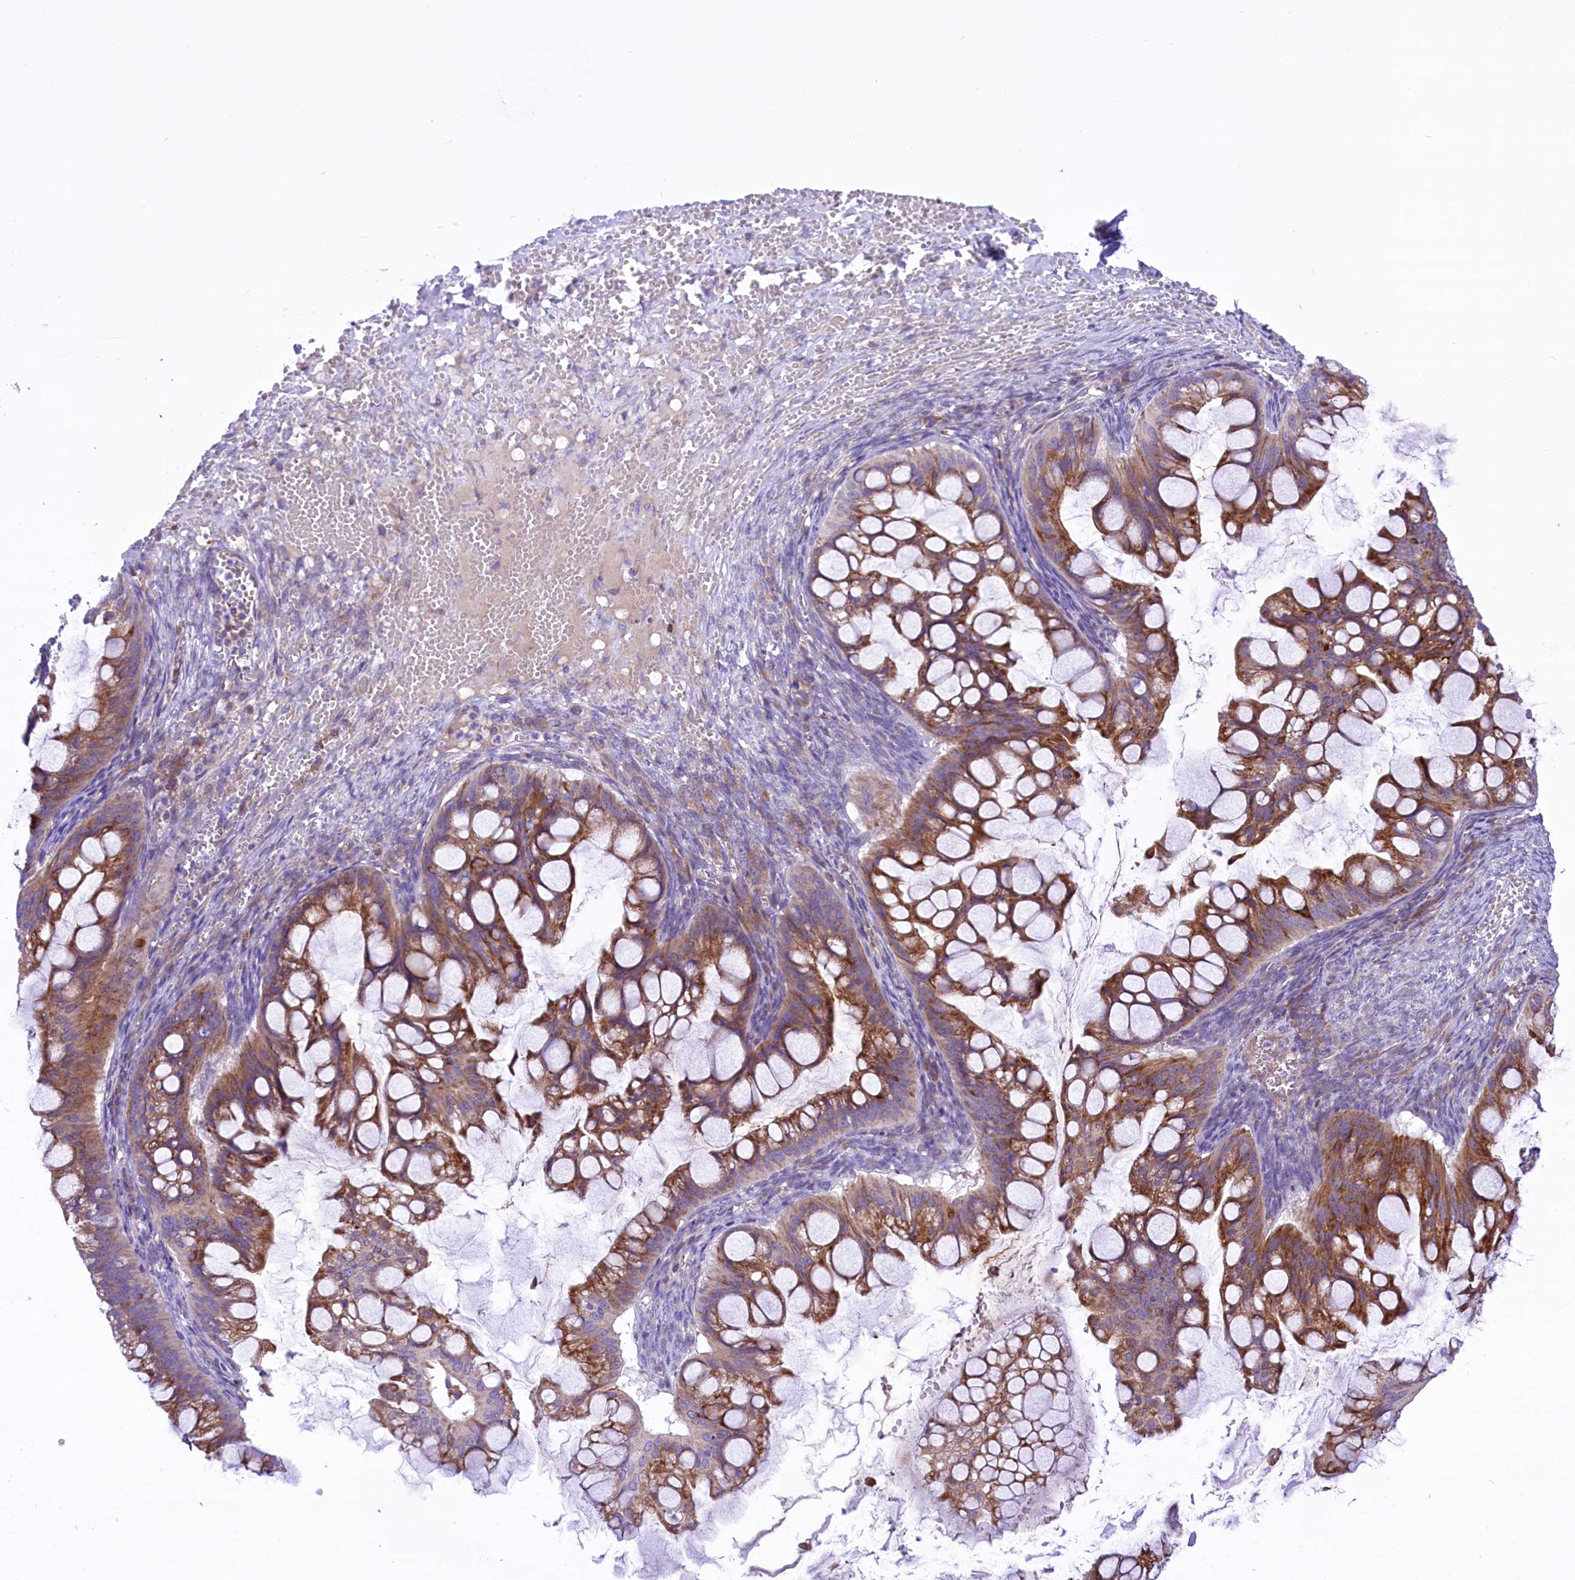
{"staining": {"intensity": "moderate", "quantity": ">75%", "location": "cytoplasmic/membranous"}, "tissue": "ovarian cancer", "cell_type": "Tumor cells", "image_type": "cancer", "snomed": [{"axis": "morphology", "description": "Cystadenocarcinoma, mucinous, NOS"}, {"axis": "topography", "description": "Ovary"}], "caption": "Immunohistochemistry (IHC) (DAB) staining of human mucinous cystadenocarcinoma (ovarian) shows moderate cytoplasmic/membranous protein staining in approximately >75% of tumor cells.", "gene": "PTPRU", "patient": {"sex": "female", "age": 73}}